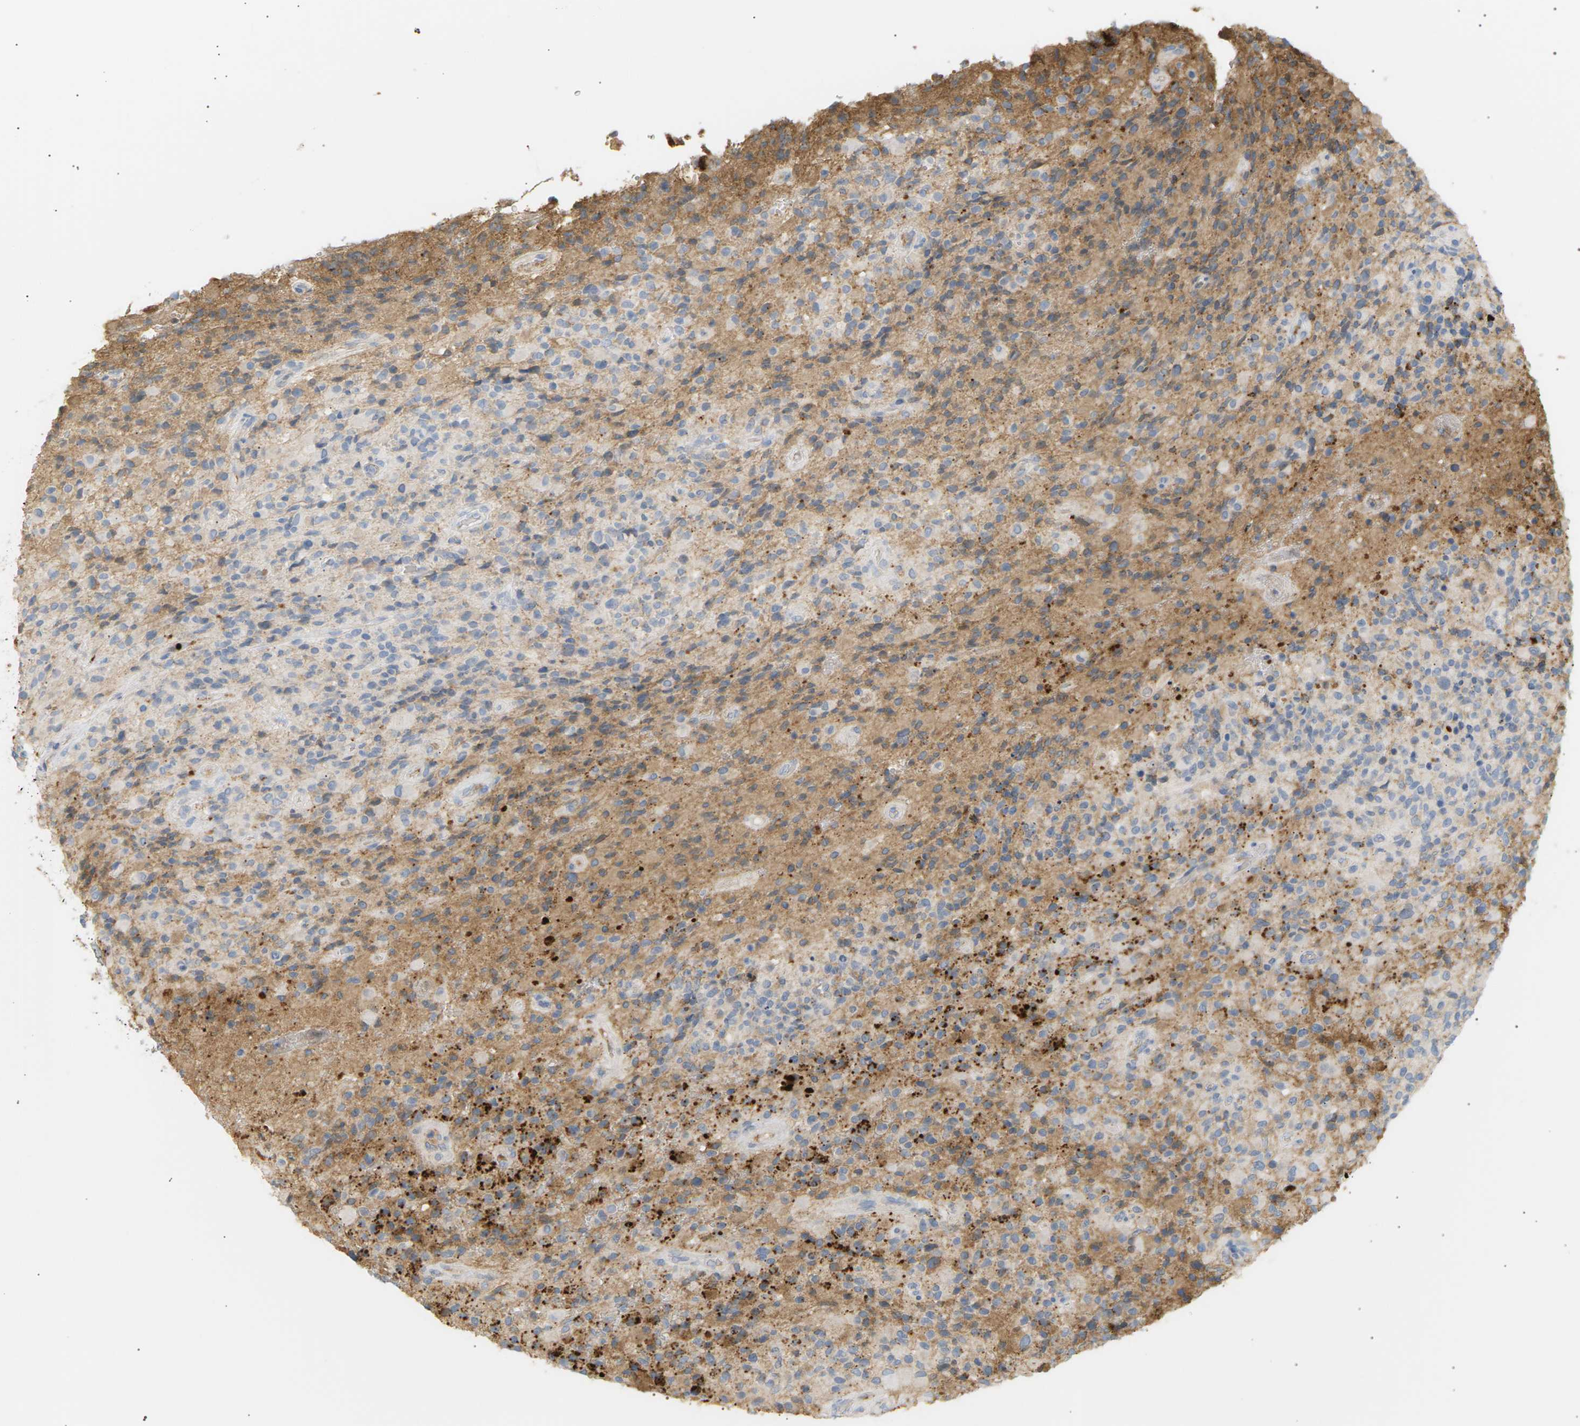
{"staining": {"intensity": "moderate", "quantity": "25%-75%", "location": "cytoplasmic/membranous"}, "tissue": "glioma", "cell_type": "Tumor cells", "image_type": "cancer", "snomed": [{"axis": "morphology", "description": "Glioma, malignant, High grade"}, {"axis": "topography", "description": "Brain"}], "caption": "Glioma stained with DAB immunohistochemistry (IHC) demonstrates medium levels of moderate cytoplasmic/membranous positivity in about 25%-75% of tumor cells.", "gene": "IGLC3", "patient": {"sex": "male", "age": 71}}